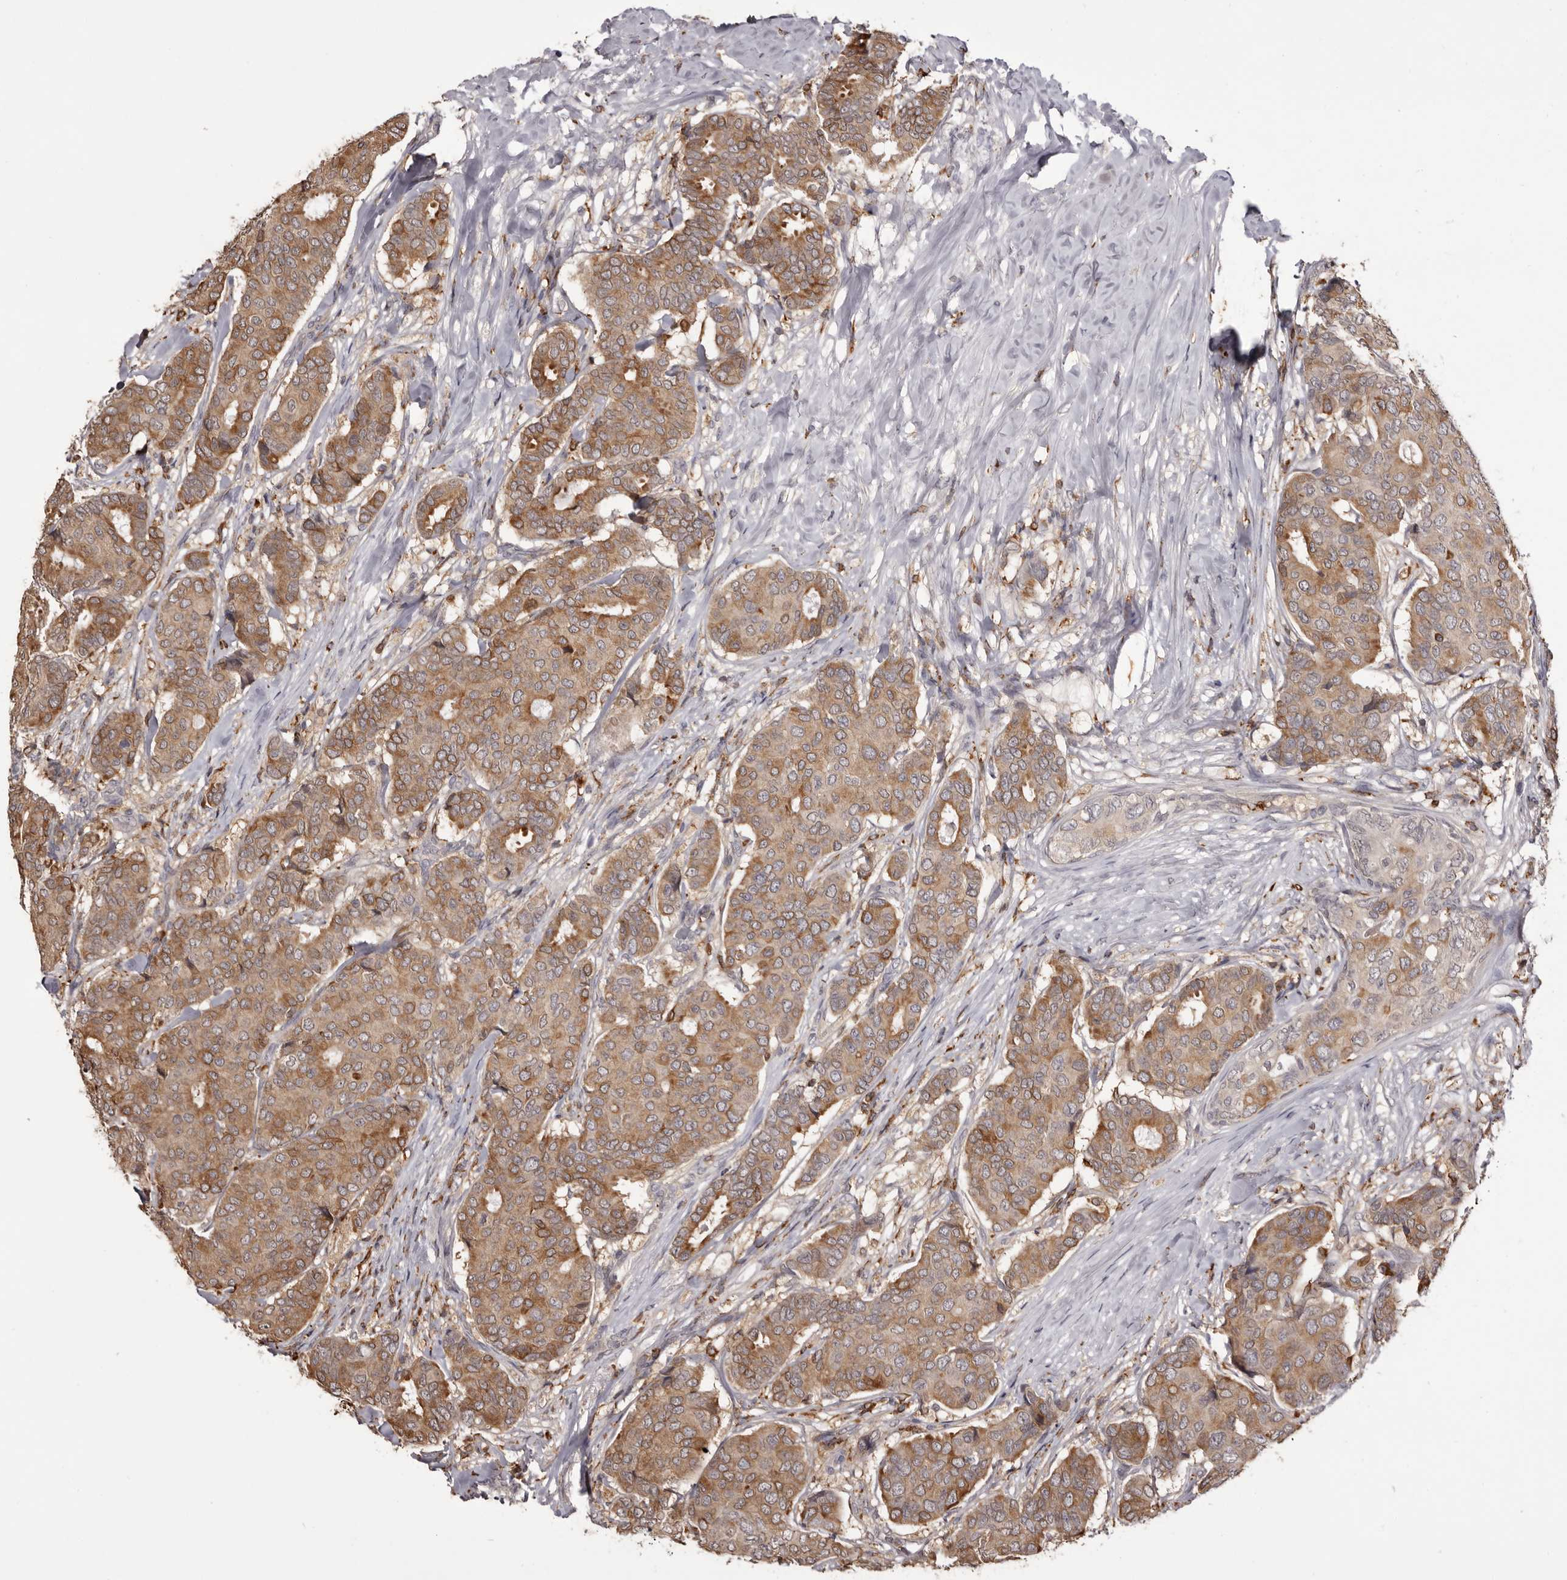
{"staining": {"intensity": "moderate", "quantity": ">75%", "location": "cytoplasmic/membranous"}, "tissue": "breast cancer", "cell_type": "Tumor cells", "image_type": "cancer", "snomed": [{"axis": "morphology", "description": "Duct carcinoma"}, {"axis": "topography", "description": "Breast"}], "caption": "Human breast intraductal carcinoma stained for a protein (brown) exhibits moderate cytoplasmic/membranous positive staining in about >75% of tumor cells.", "gene": "TNNI1", "patient": {"sex": "female", "age": 75}}